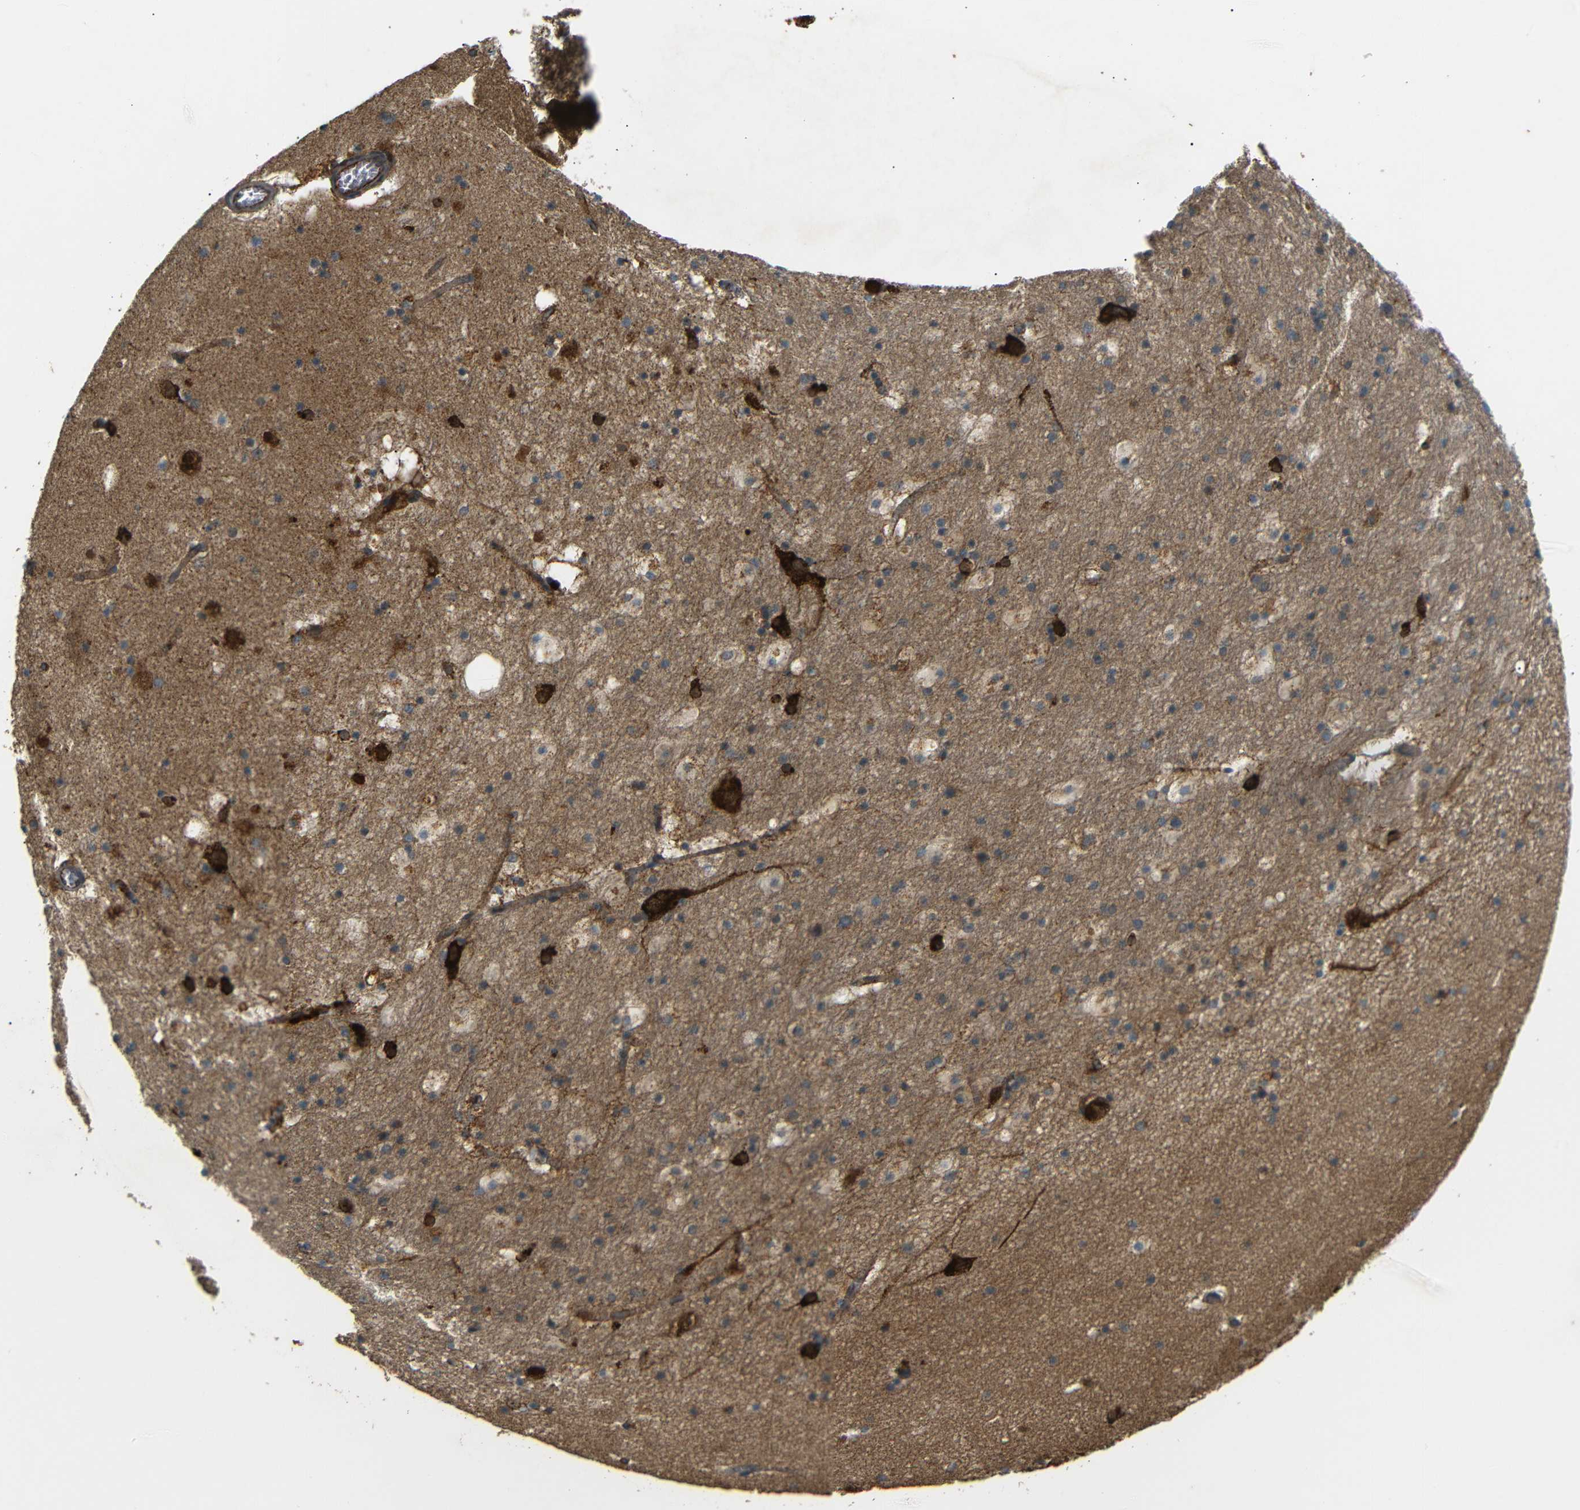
{"staining": {"intensity": "moderate", "quantity": "<25%", "location": "cytoplasmic/membranous"}, "tissue": "hippocampus", "cell_type": "Glial cells", "image_type": "normal", "snomed": [{"axis": "morphology", "description": "Normal tissue, NOS"}, {"axis": "topography", "description": "Hippocampus"}], "caption": "Normal hippocampus was stained to show a protein in brown. There is low levels of moderate cytoplasmic/membranous expression in approximately <25% of glial cells.", "gene": "ATP7A", "patient": {"sex": "male", "age": 45}}